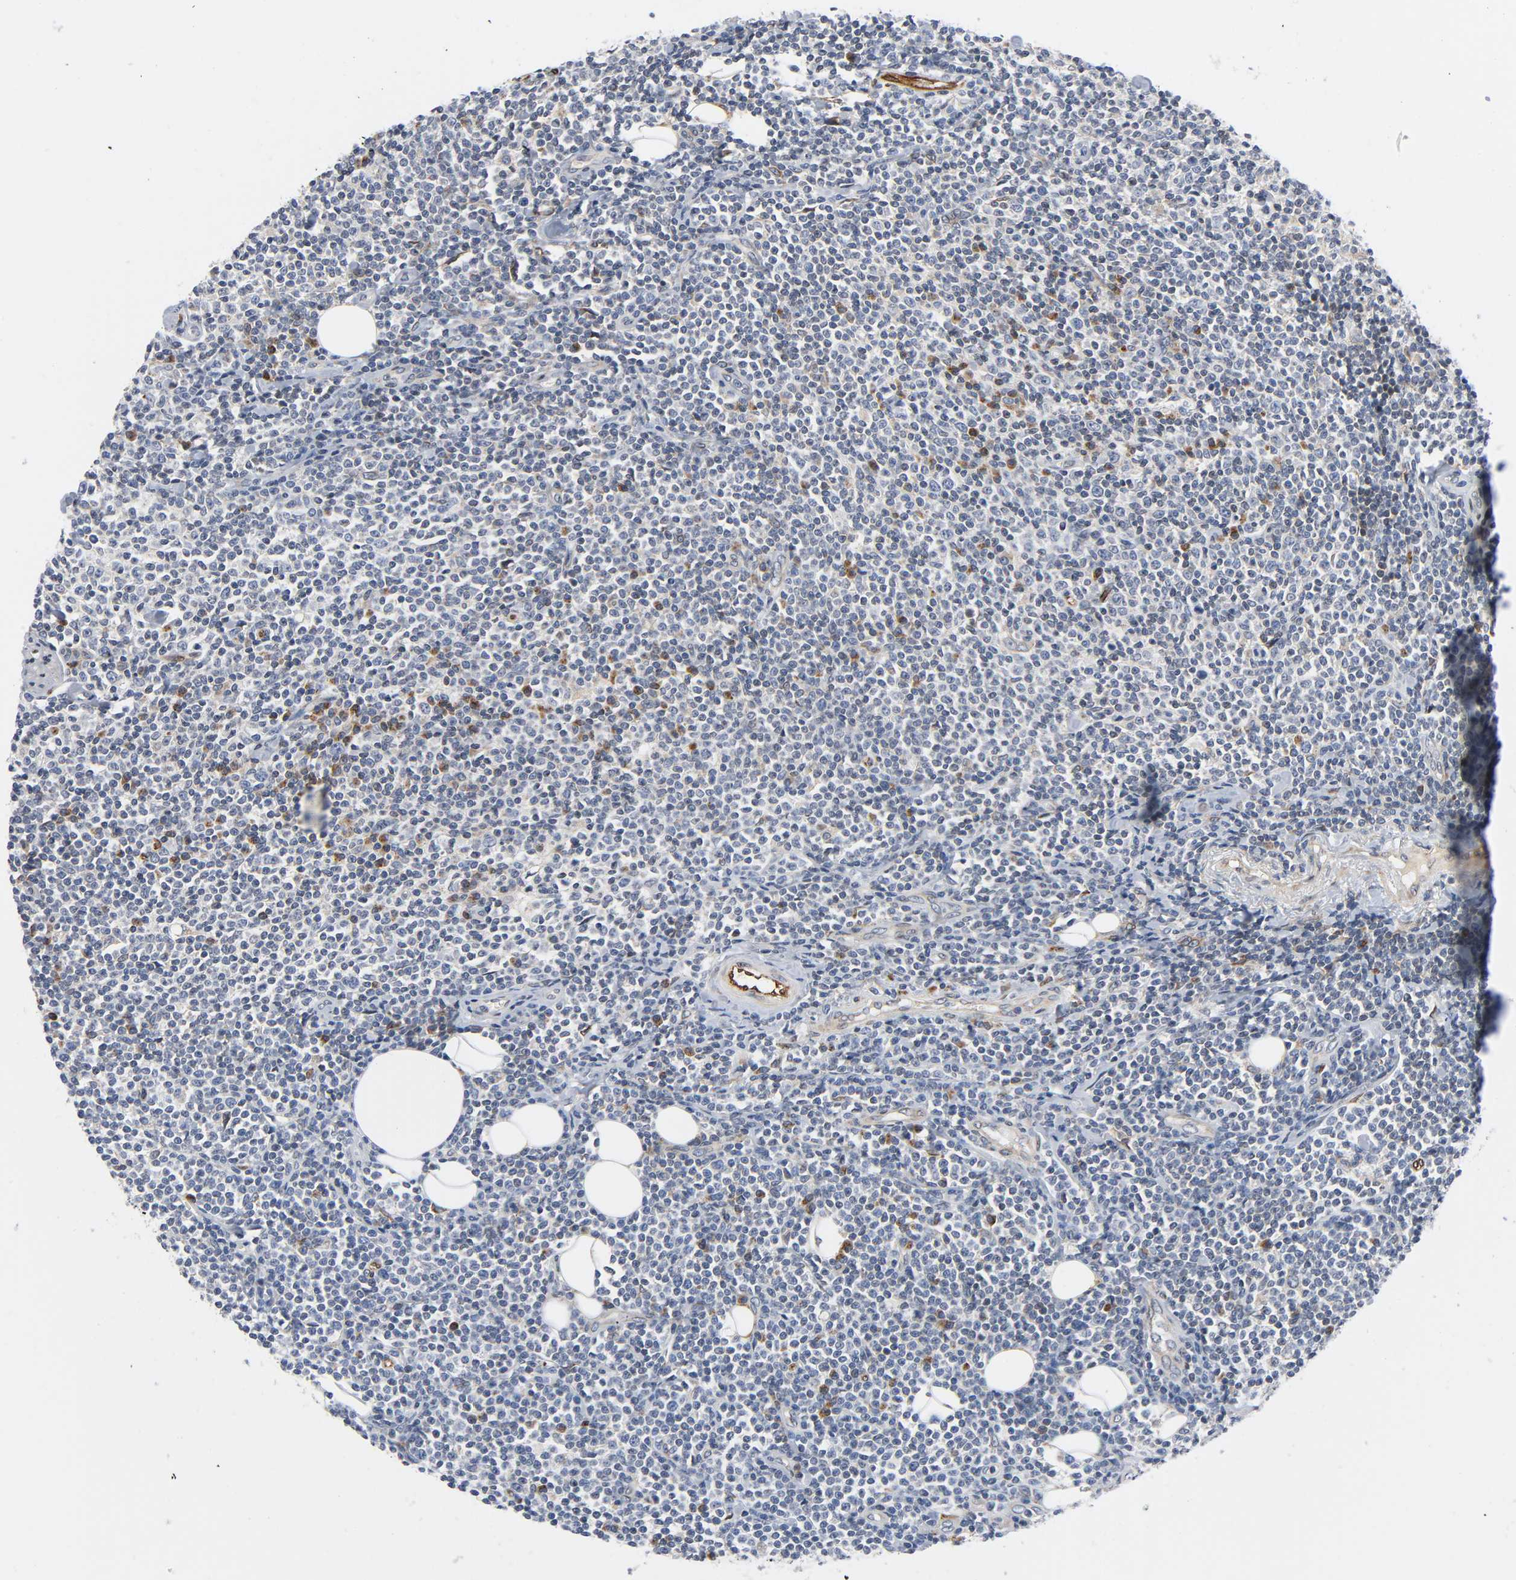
{"staining": {"intensity": "negative", "quantity": "none", "location": "none"}, "tissue": "lymphoma", "cell_type": "Tumor cells", "image_type": "cancer", "snomed": [{"axis": "morphology", "description": "Malignant lymphoma, non-Hodgkin's type, Low grade"}, {"axis": "topography", "description": "Soft tissue"}], "caption": "This is a photomicrograph of immunohistochemistry staining of malignant lymphoma, non-Hodgkin's type (low-grade), which shows no positivity in tumor cells.", "gene": "ASB6", "patient": {"sex": "male", "age": 92}}